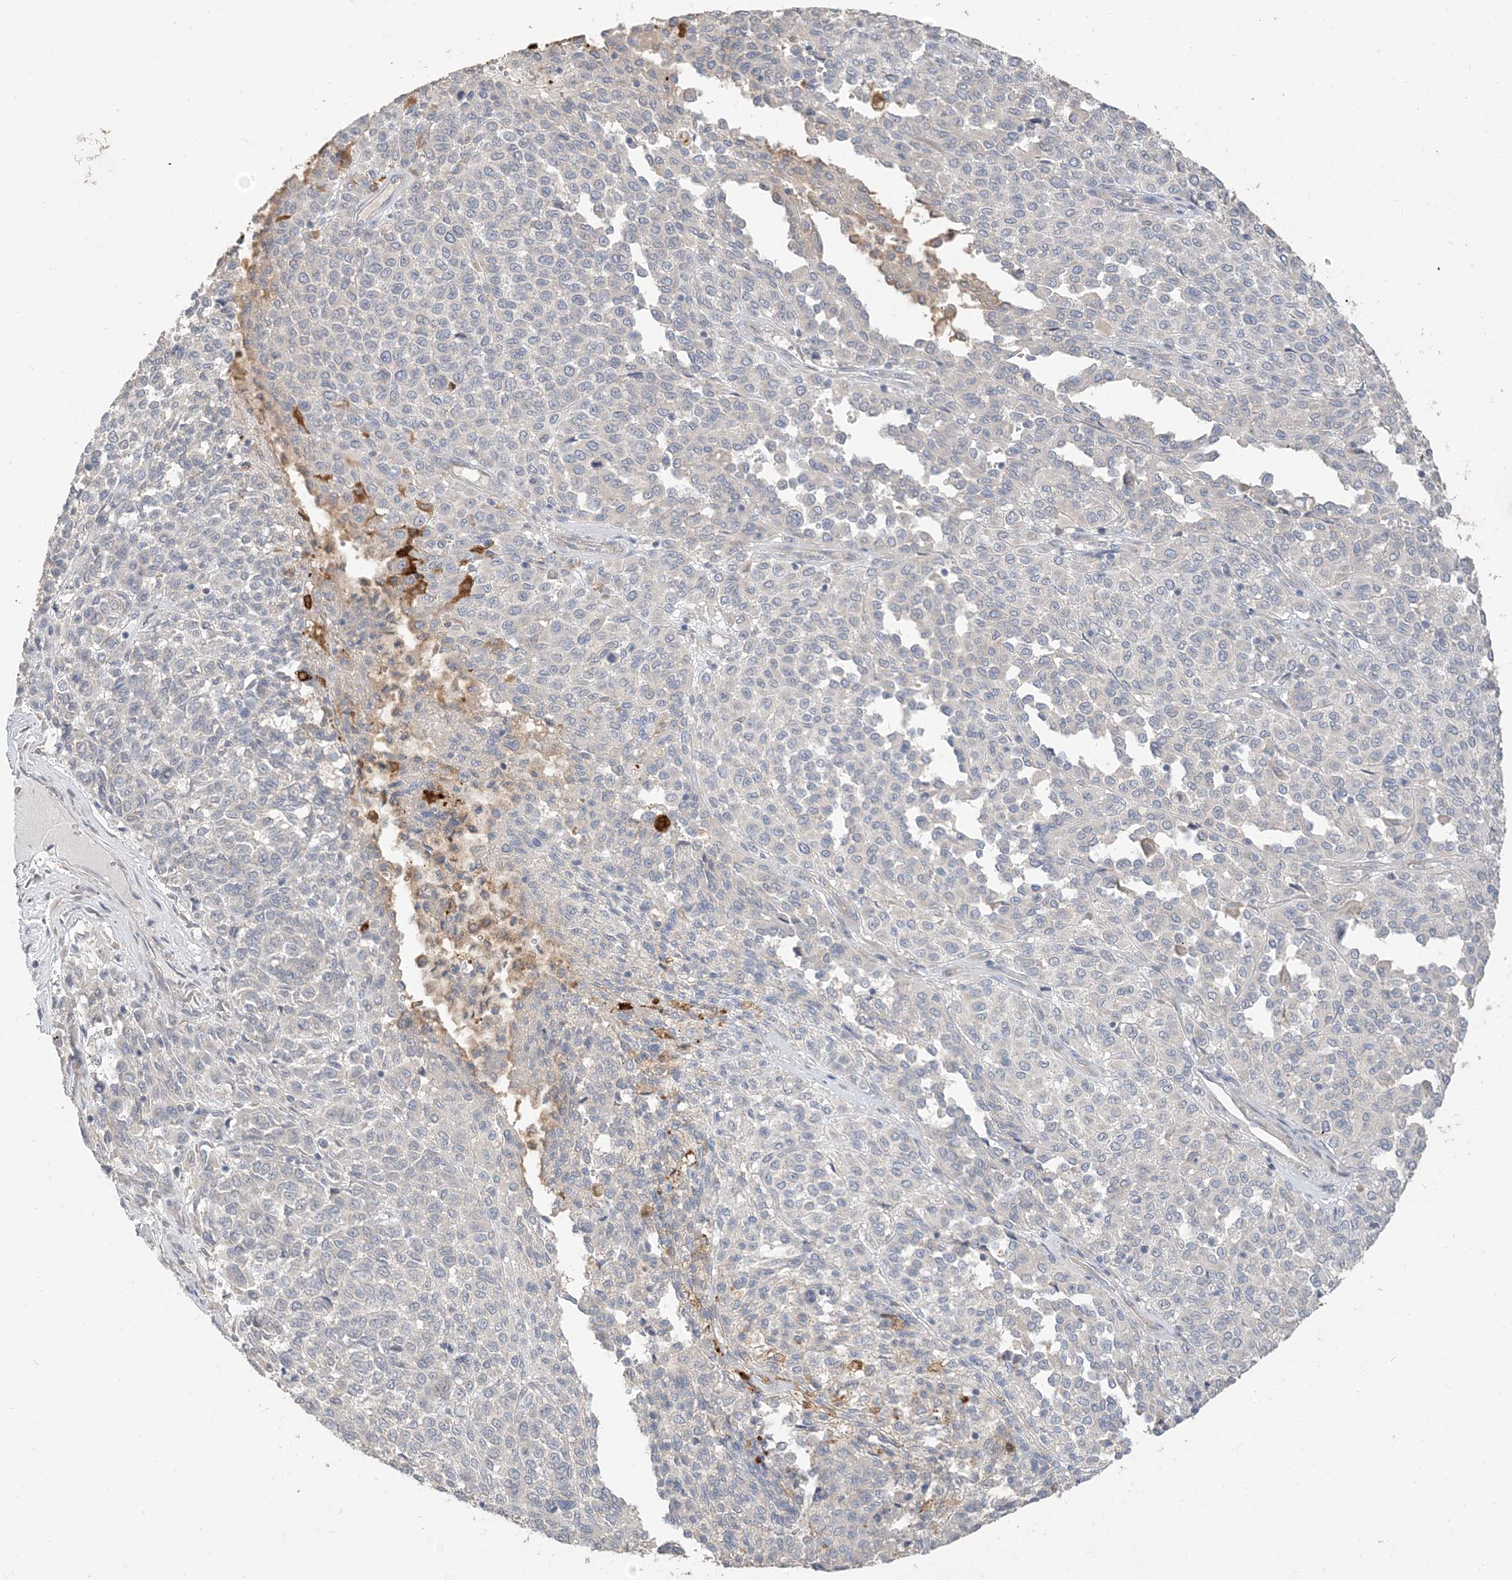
{"staining": {"intensity": "negative", "quantity": "none", "location": "none"}, "tissue": "melanoma", "cell_type": "Tumor cells", "image_type": "cancer", "snomed": [{"axis": "morphology", "description": "Malignant melanoma, Metastatic site"}, {"axis": "topography", "description": "Pancreas"}], "caption": "The micrograph reveals no staining of tumor cells in malignant melanoma (metastatic site).", "gene": "RNF175", "patient": {"sex": "female", "age": 30}}